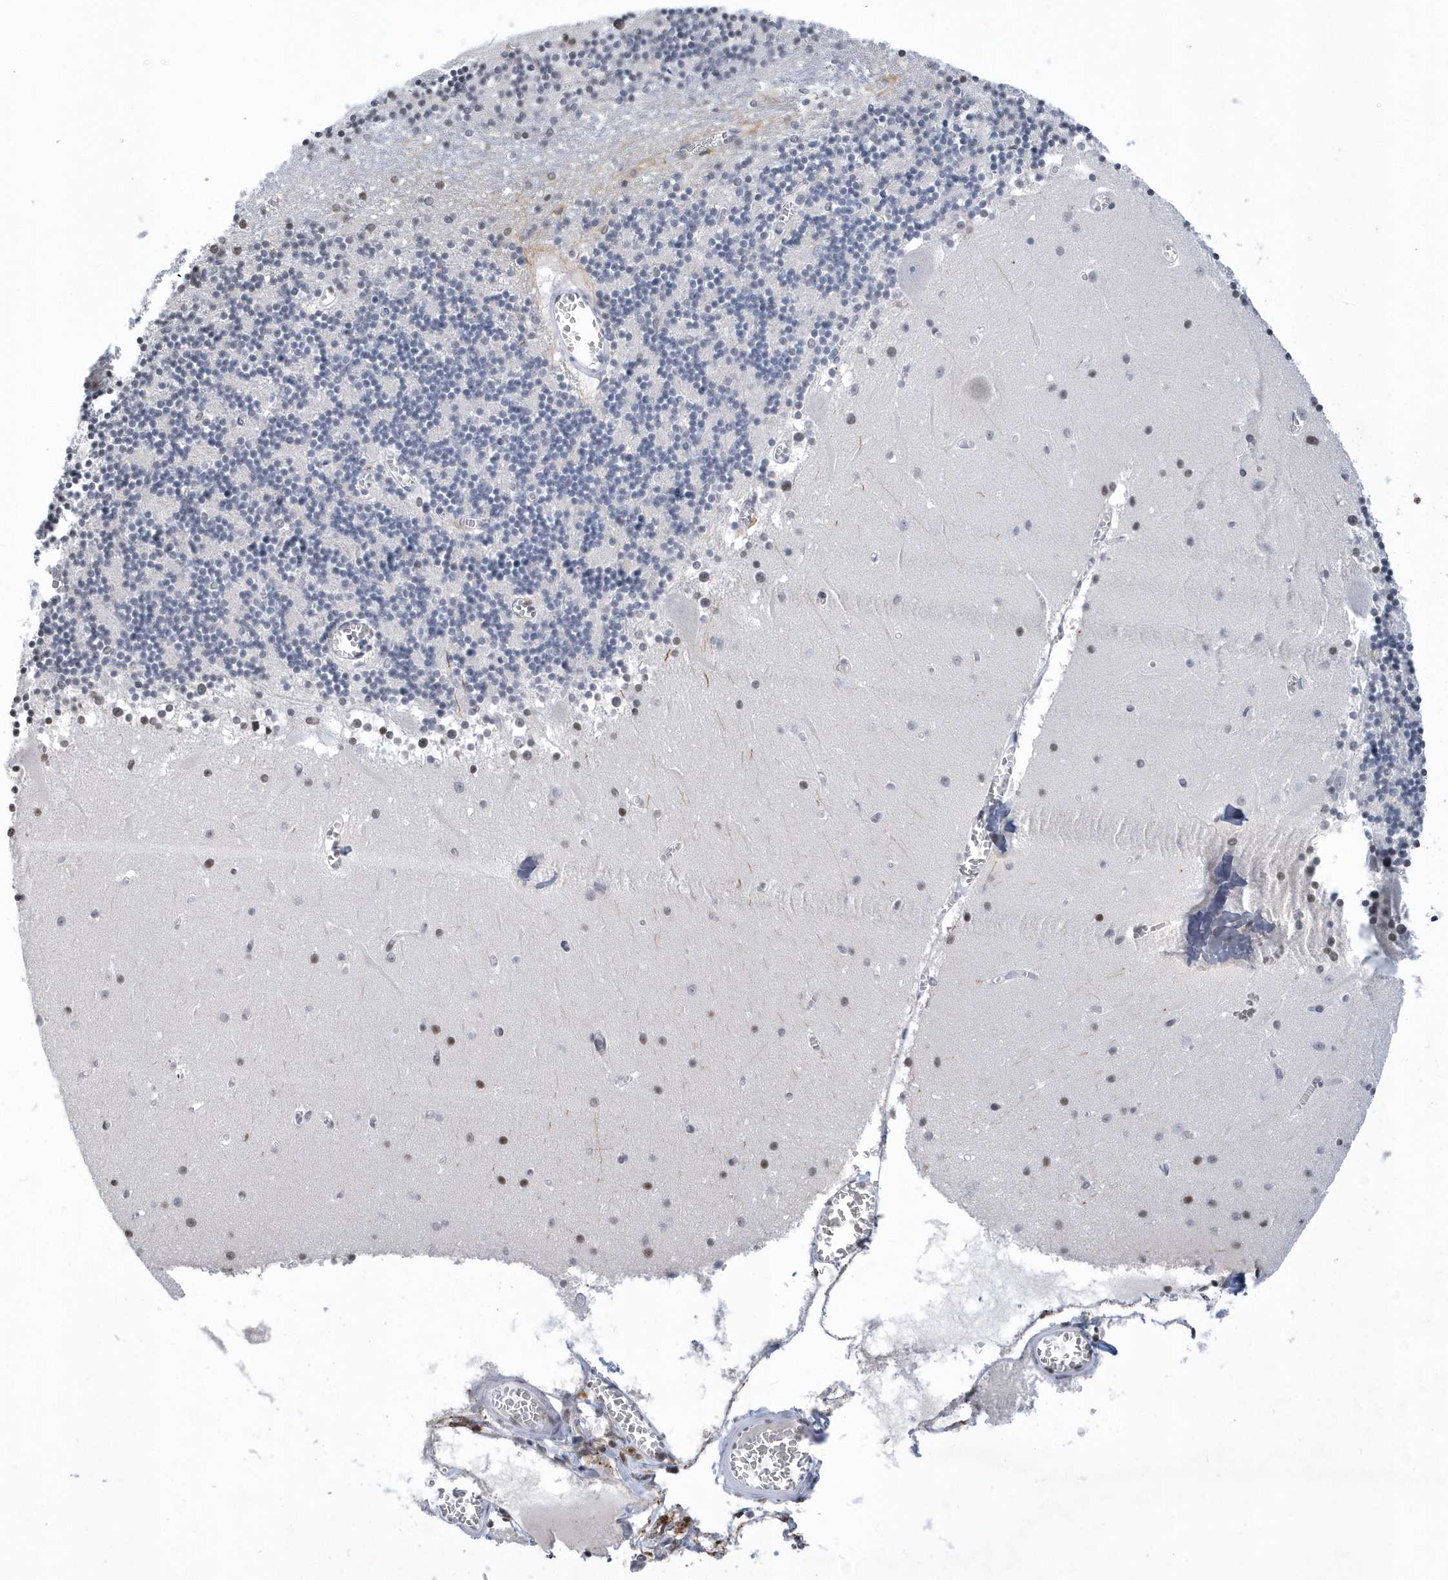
{"staining": {"intensity": "negative", "quantity": "none", "location": "none"}, "tissue": "cerebellum", "cell_type": "Cells in granular layer", "image_type": "normal", "snomed": [{"axis": "morphology", "description": "Normal tissue, NOS"}, {"axis": "topography", "description": "Cerebellum"}], "caption": "High power microscopy image of an IHC image of normal cerebellum, revealing no significant staining in cells in granular layer.", "gene": "VWA5B2", "patient": {"sex": "female", "age": 28}}